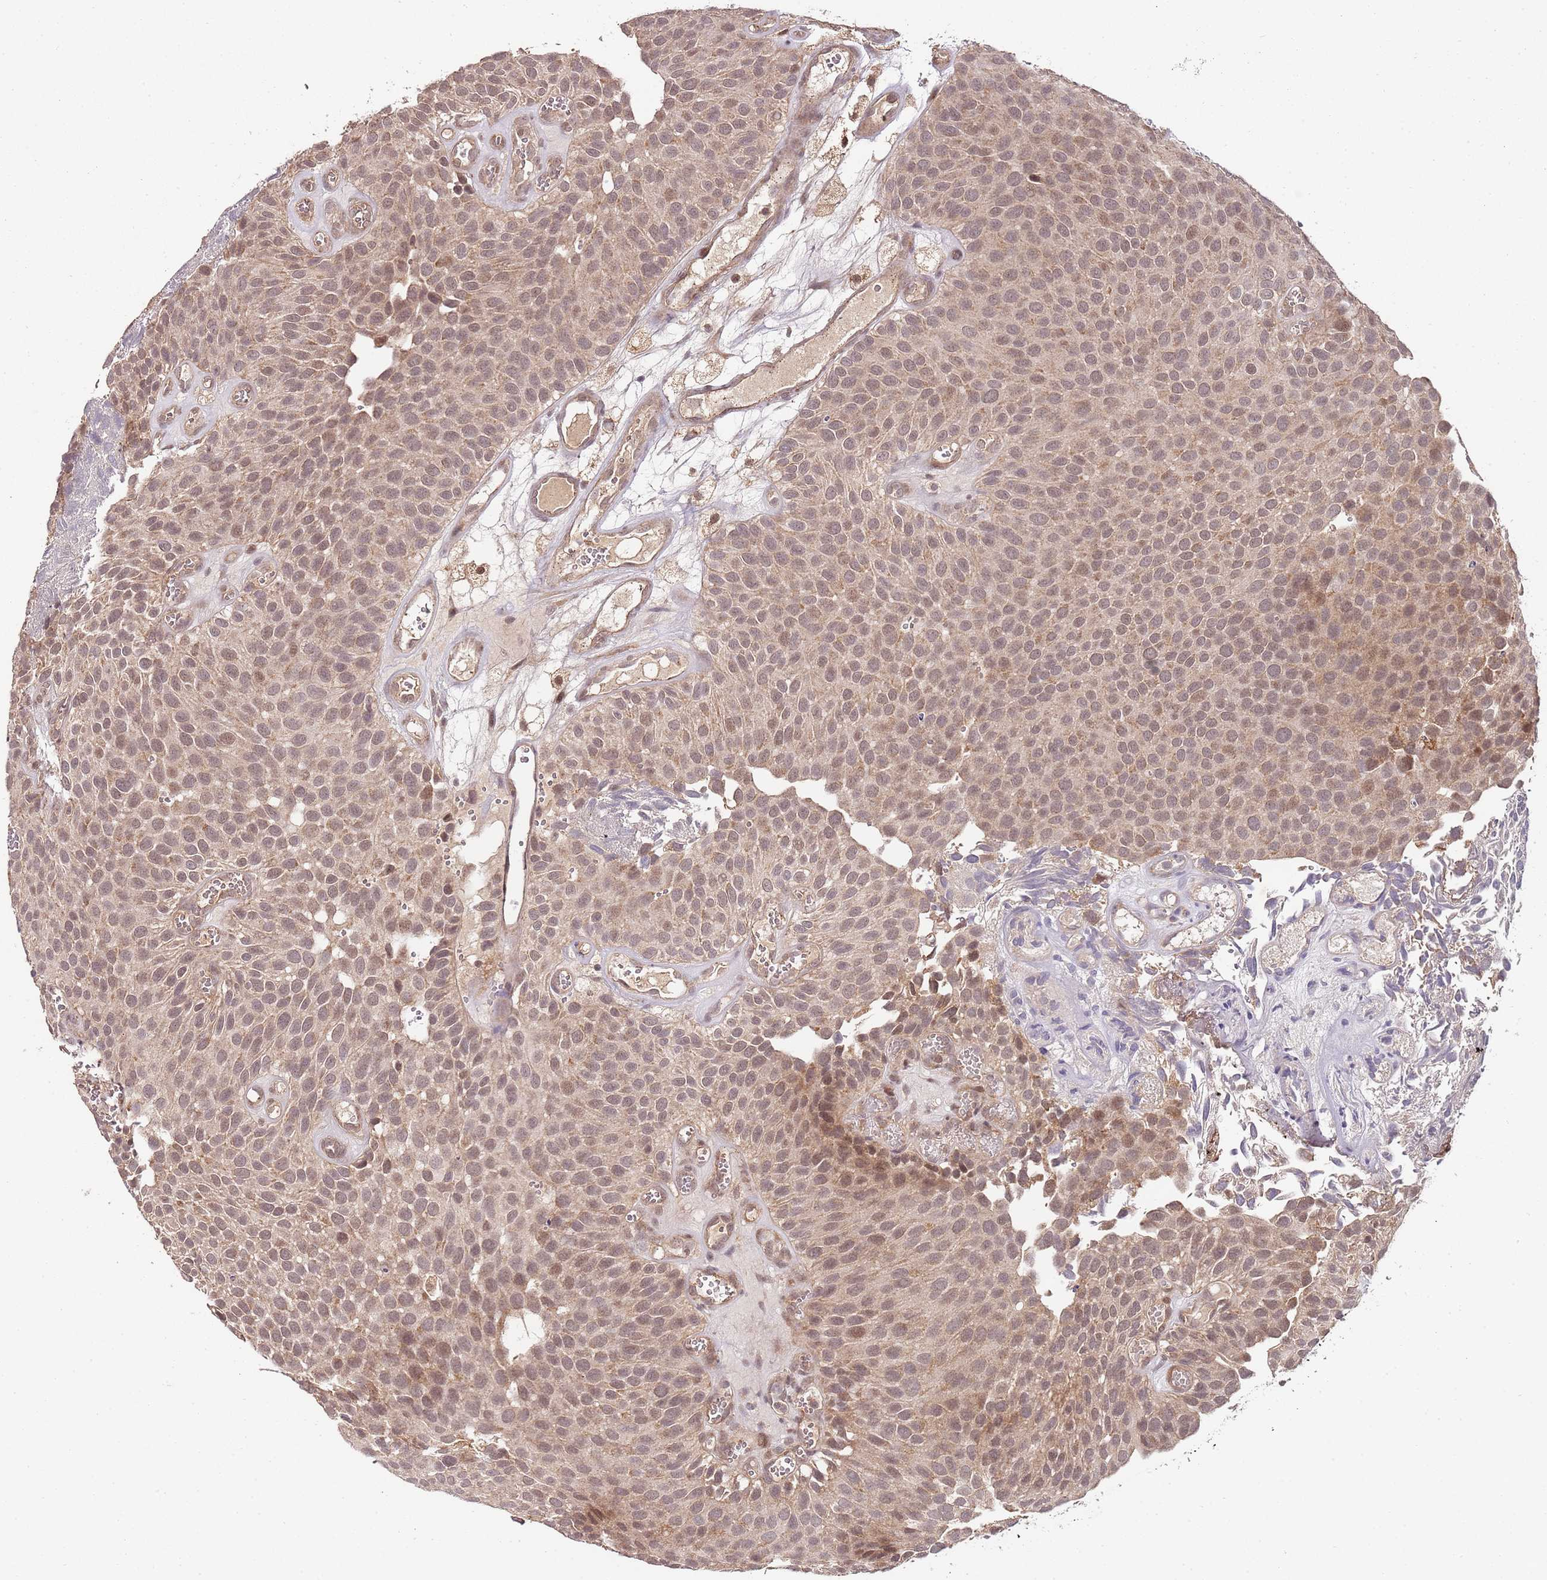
{"staining": {"intensity": "moderate", "quantity": ">75%", "location": "cytoplasmic/membranous,nuclear"}, "tissue": "urothelial cancer", "cell_type": "Tumor cells", "image_type": "cancer", "snomed": [{"axis": "morphology", "description": "Urothelial carcinoma, Low grade"}, {"axis": "topography", "description": "Urinary bladder"}], "caption": "About >75% of tumor cells in human urothelial carcinoma (low-grade) reveal moderate cytoplasmic/membranous and nuclear protein expression as visualized by brown immunohistochemical staining.", "gene": "LIN37", "patient": {"sex": "male", "age": 89}}